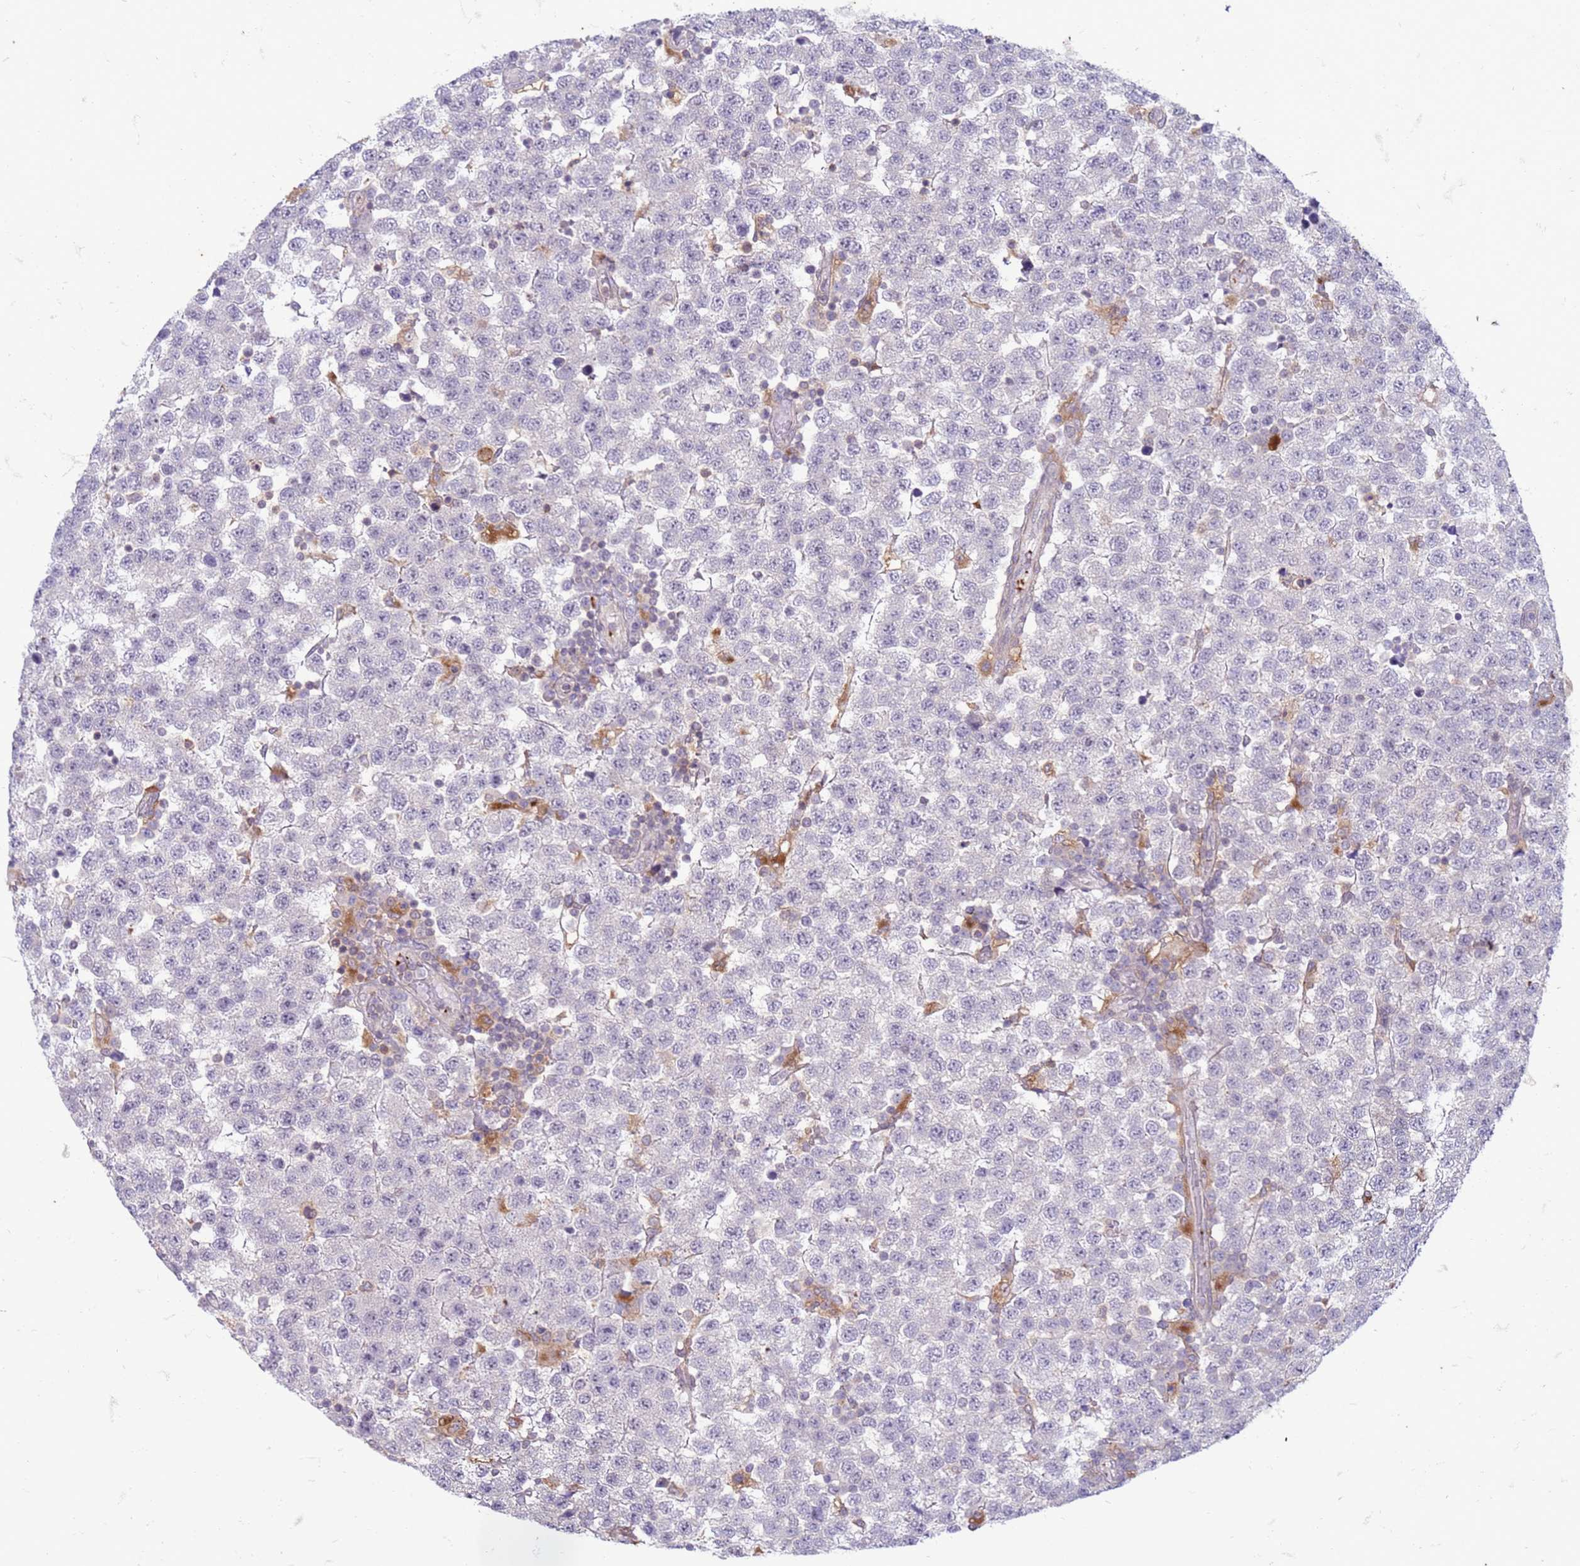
{"staining": {"intensity": "negative", "quantity": "none", "location": "none"}, "tissue": "testis cancer", "cell_type": "Tumor cells", "image_type": "cancer", "snomed": [{"axis": "morphology", "description": "Seminoma, NOS"}, {"axis": "topography", "description": "Testis"}], "caption": "Image shows no protein positivity in tumor cells of seminoma (testis) tissue.", "gene": "SLC15A3", "patient": {"sex": "male", "age": 34}}